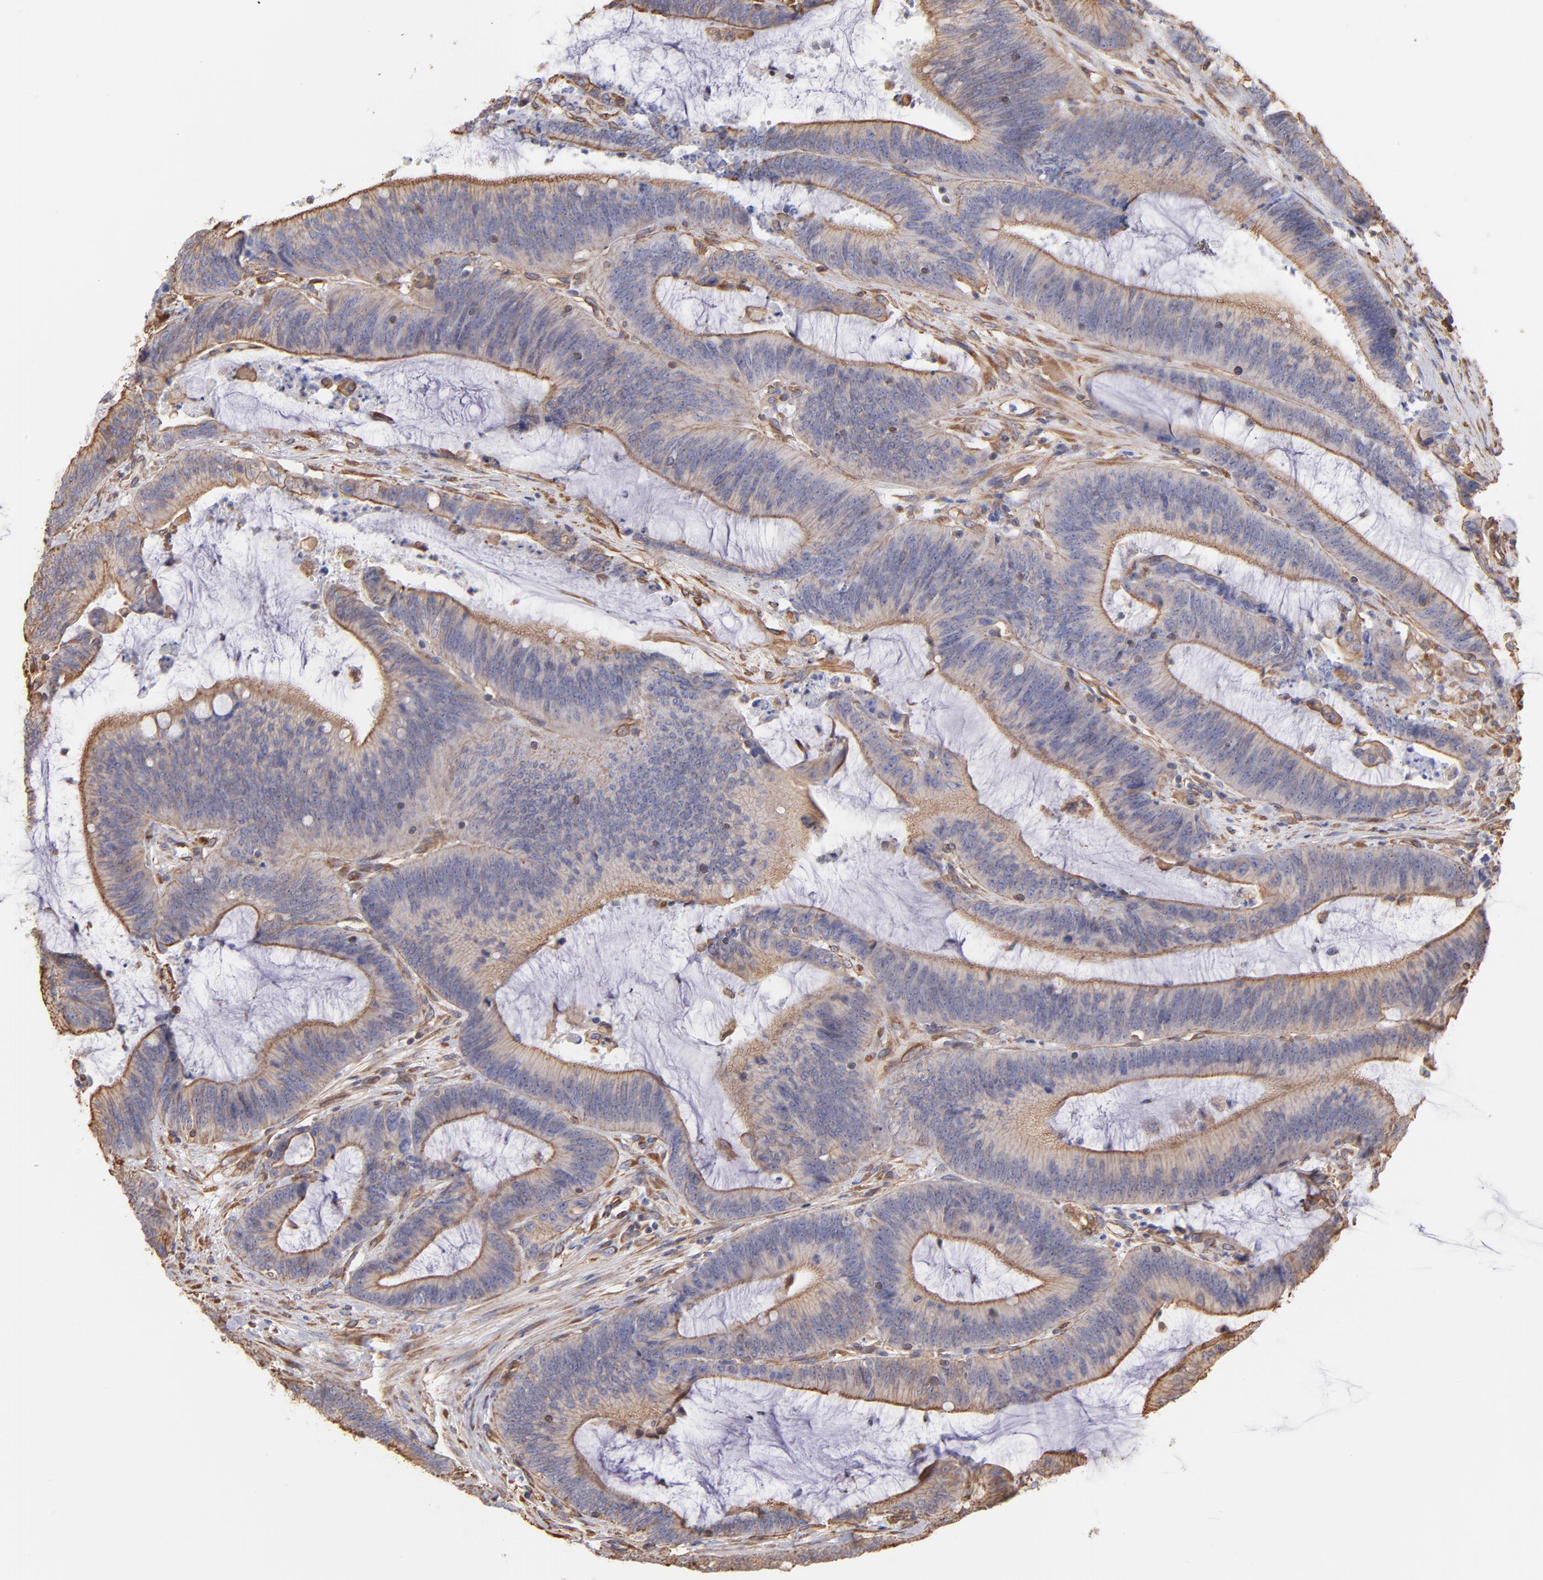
{"staining": {"intensity": "moderate", "quantity": ">75%", "location": "cytoplasmic/membranous"}, "tissue": "colorectal cancer", "cell_type": "Tumor cells", "image_type": "cancer", "snomed": [{"axis": "morphology", "description": "Adenocarcinoma, NOS"}, {"axis": "topography", "description": "Rectum"}], "caption": "A brown stain highlights moderate cytoplasmic/membranous expression of a protein in colorectal cancer tumor cells.", "gene": "PLEC", "patient": {"sex": "female", "age": 66}}